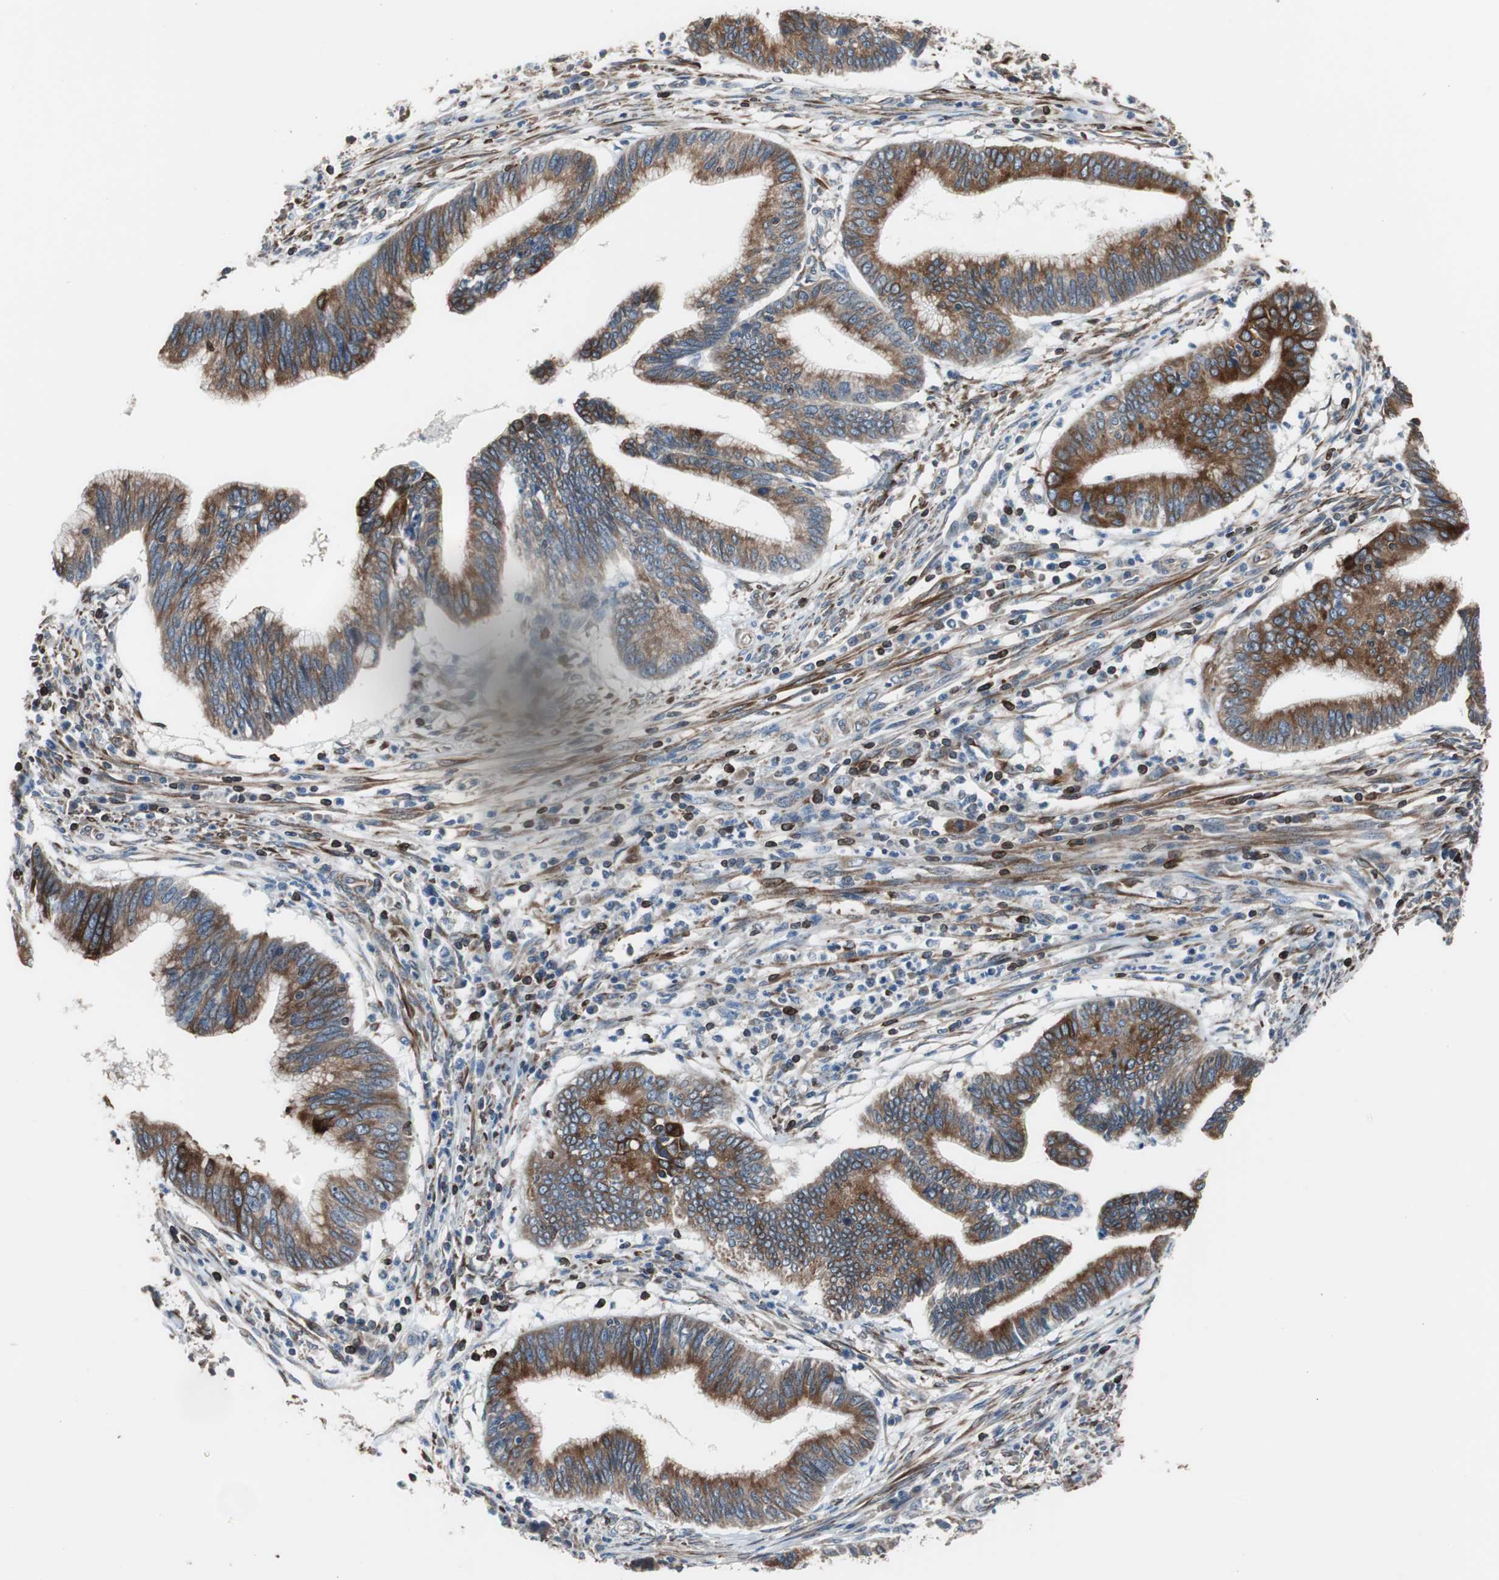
{"staining": {"intensity": "moderate", "quantity": ">75%", "location": "cytoplasmic/membranous"}, "tissue": "cervical cancer", "cell_type": "Tumor cells", "image_type": "cancer", "snomed": [{"axis": "morphology", "description": "Adenocarcinoma, NOS"}, {"axis": "topography", "description": "Cervix"}], "caption": "Human cervical adenocarcinoma stained for a protein (brown) demonstrates moderate cytoplasmic/membranous positive positivity in approximately >75% of tumor cells.", "gene": "PBXIP1", "patient": {"sex": "female", "age": 36}}